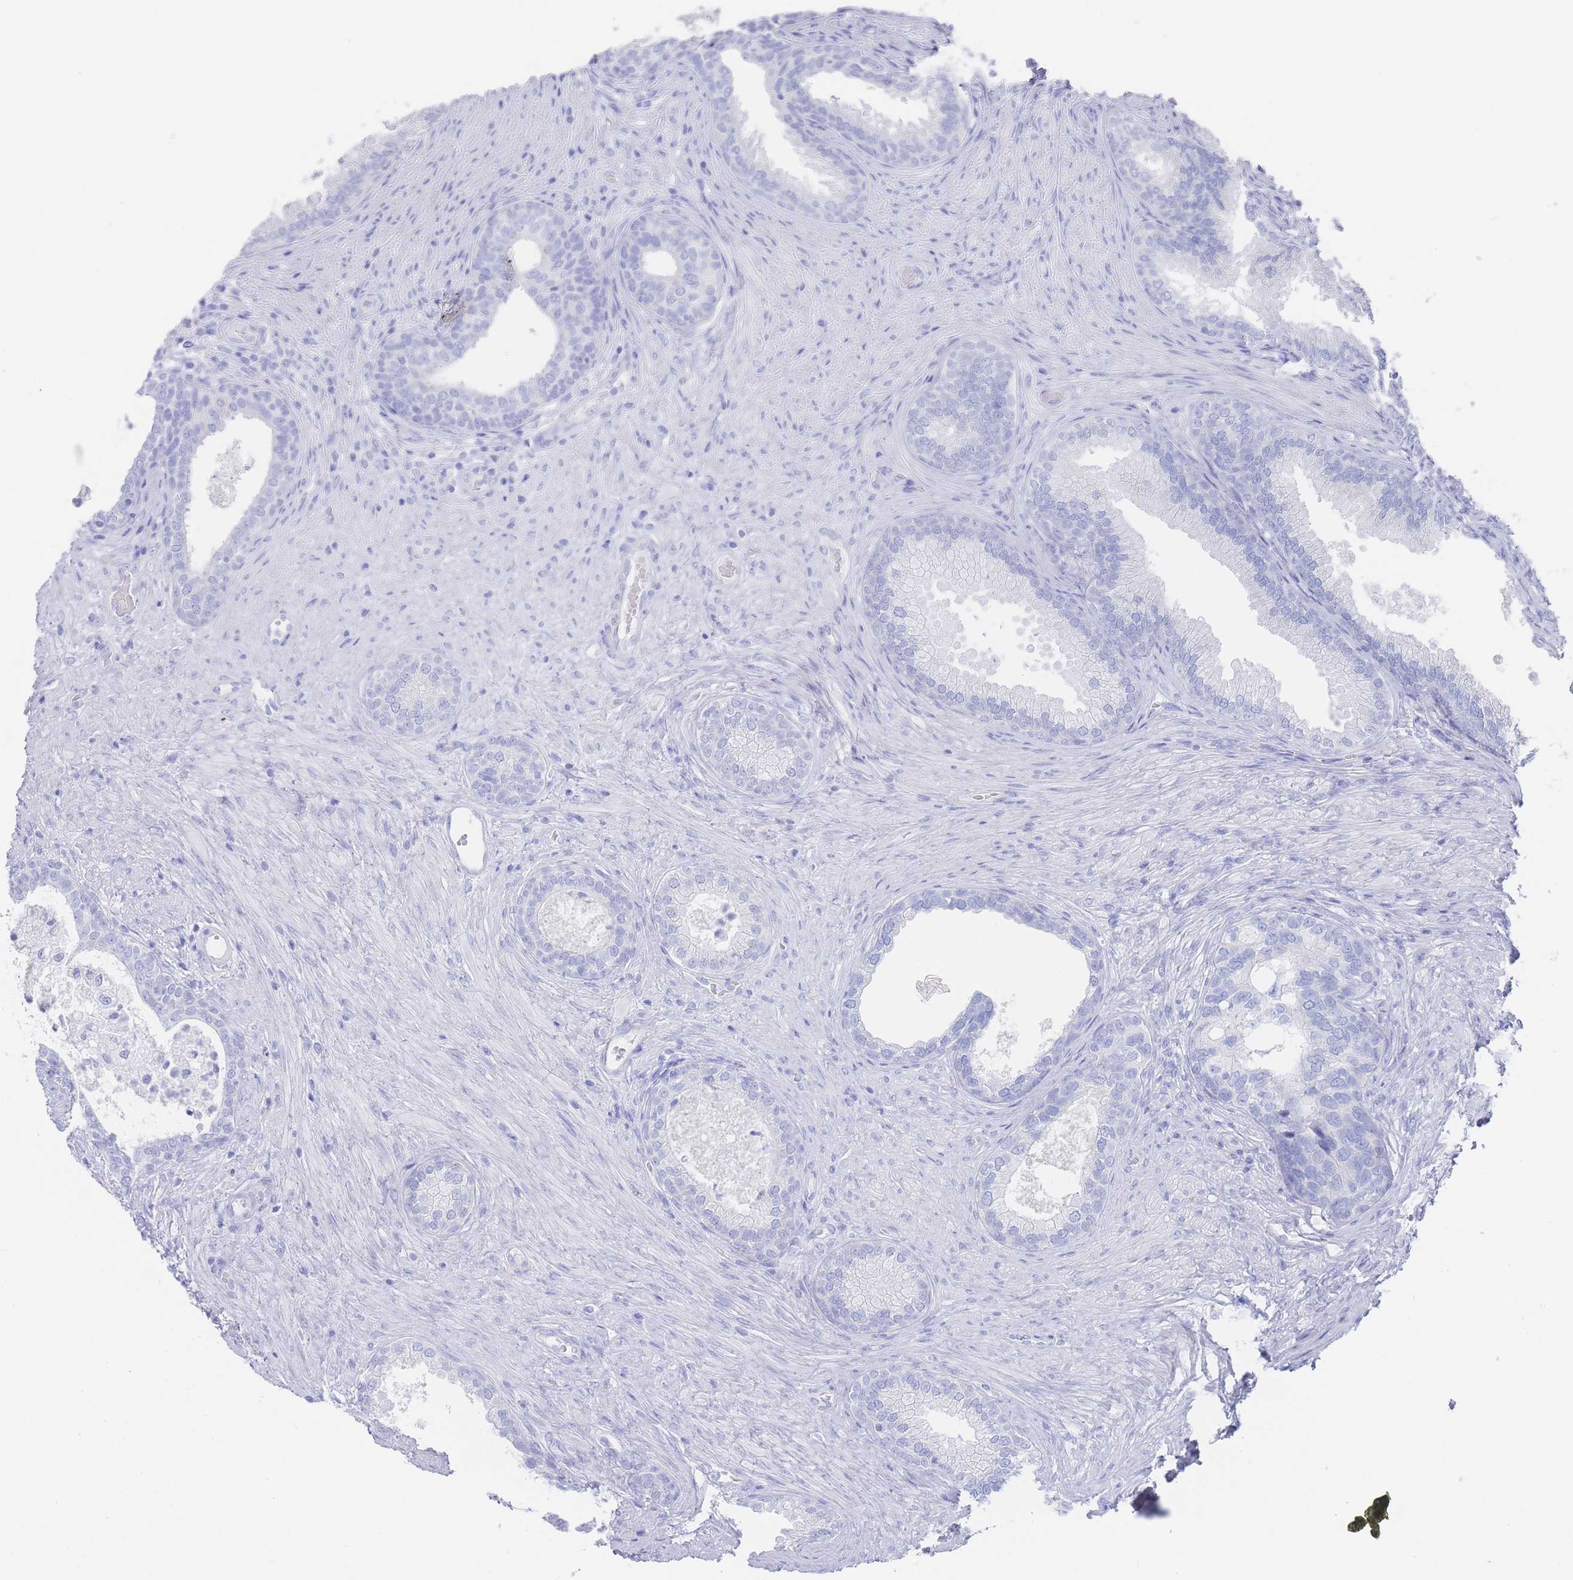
{"staining": {"intensity": "negative", "quantity": "none", "location": "none"}, "tissue": "prostate", "cell_type": "Glandular cells", "image_type": "normal", "snomed": [{"axis": "morphology", "description": "Normal tissue, NOS"}, {"axis": "topography", "description": "Prostate"}], "caption": "DAB (3,3'-diaminobenzidine) immunohistochemical staining of unremarkable human prostate exhibits no significant staining in glandular cells. The staining is performed using DAB brown chromogen with nuclei counter-stained in using hematoxylin.", "gene": "LRRC37A2", "patient": {"sex": "male", "age": 76}}